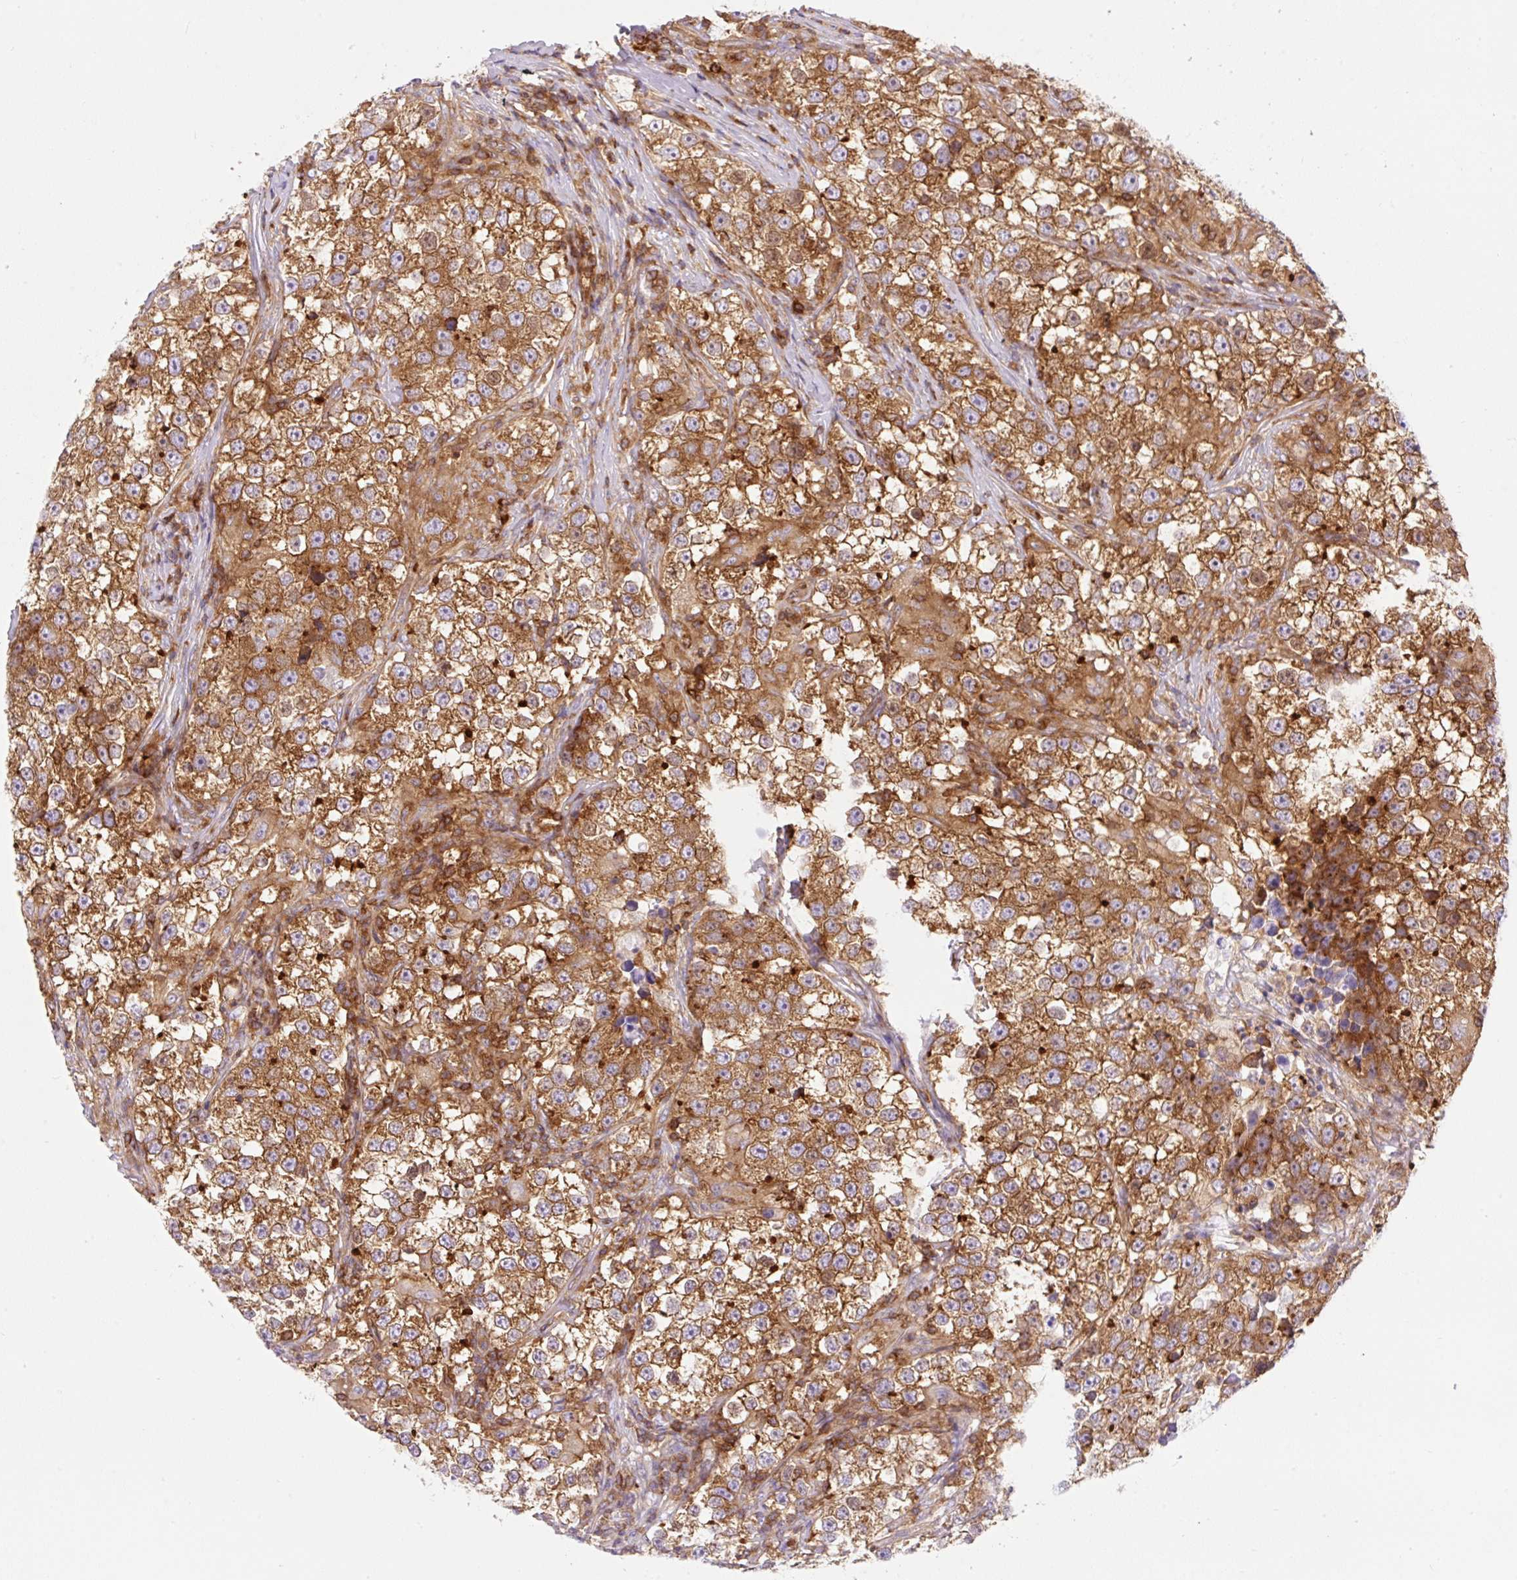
{"staining": {"intensity": "moderate", "quantity": ">75%", "location": "cytoplasmic/membranous"}, "tissue": "testis cancer", "cell_type": "Tumor cells", "image_type": "cancer", "snomed": [{"axis": "morphology", "description": "Seminoma, NOS"}, {"axis": "topography", "description": "Testis"}], "caption": "Testis cancer stained with DAB immunohistochemistry shows medium levels of moderate cytoplasmic/membranous positivity in about >75% of tumor cells. Nuclei are stained in blue.", "gene": "DNM2", "patient": {"sex": "male", "age": 46}}